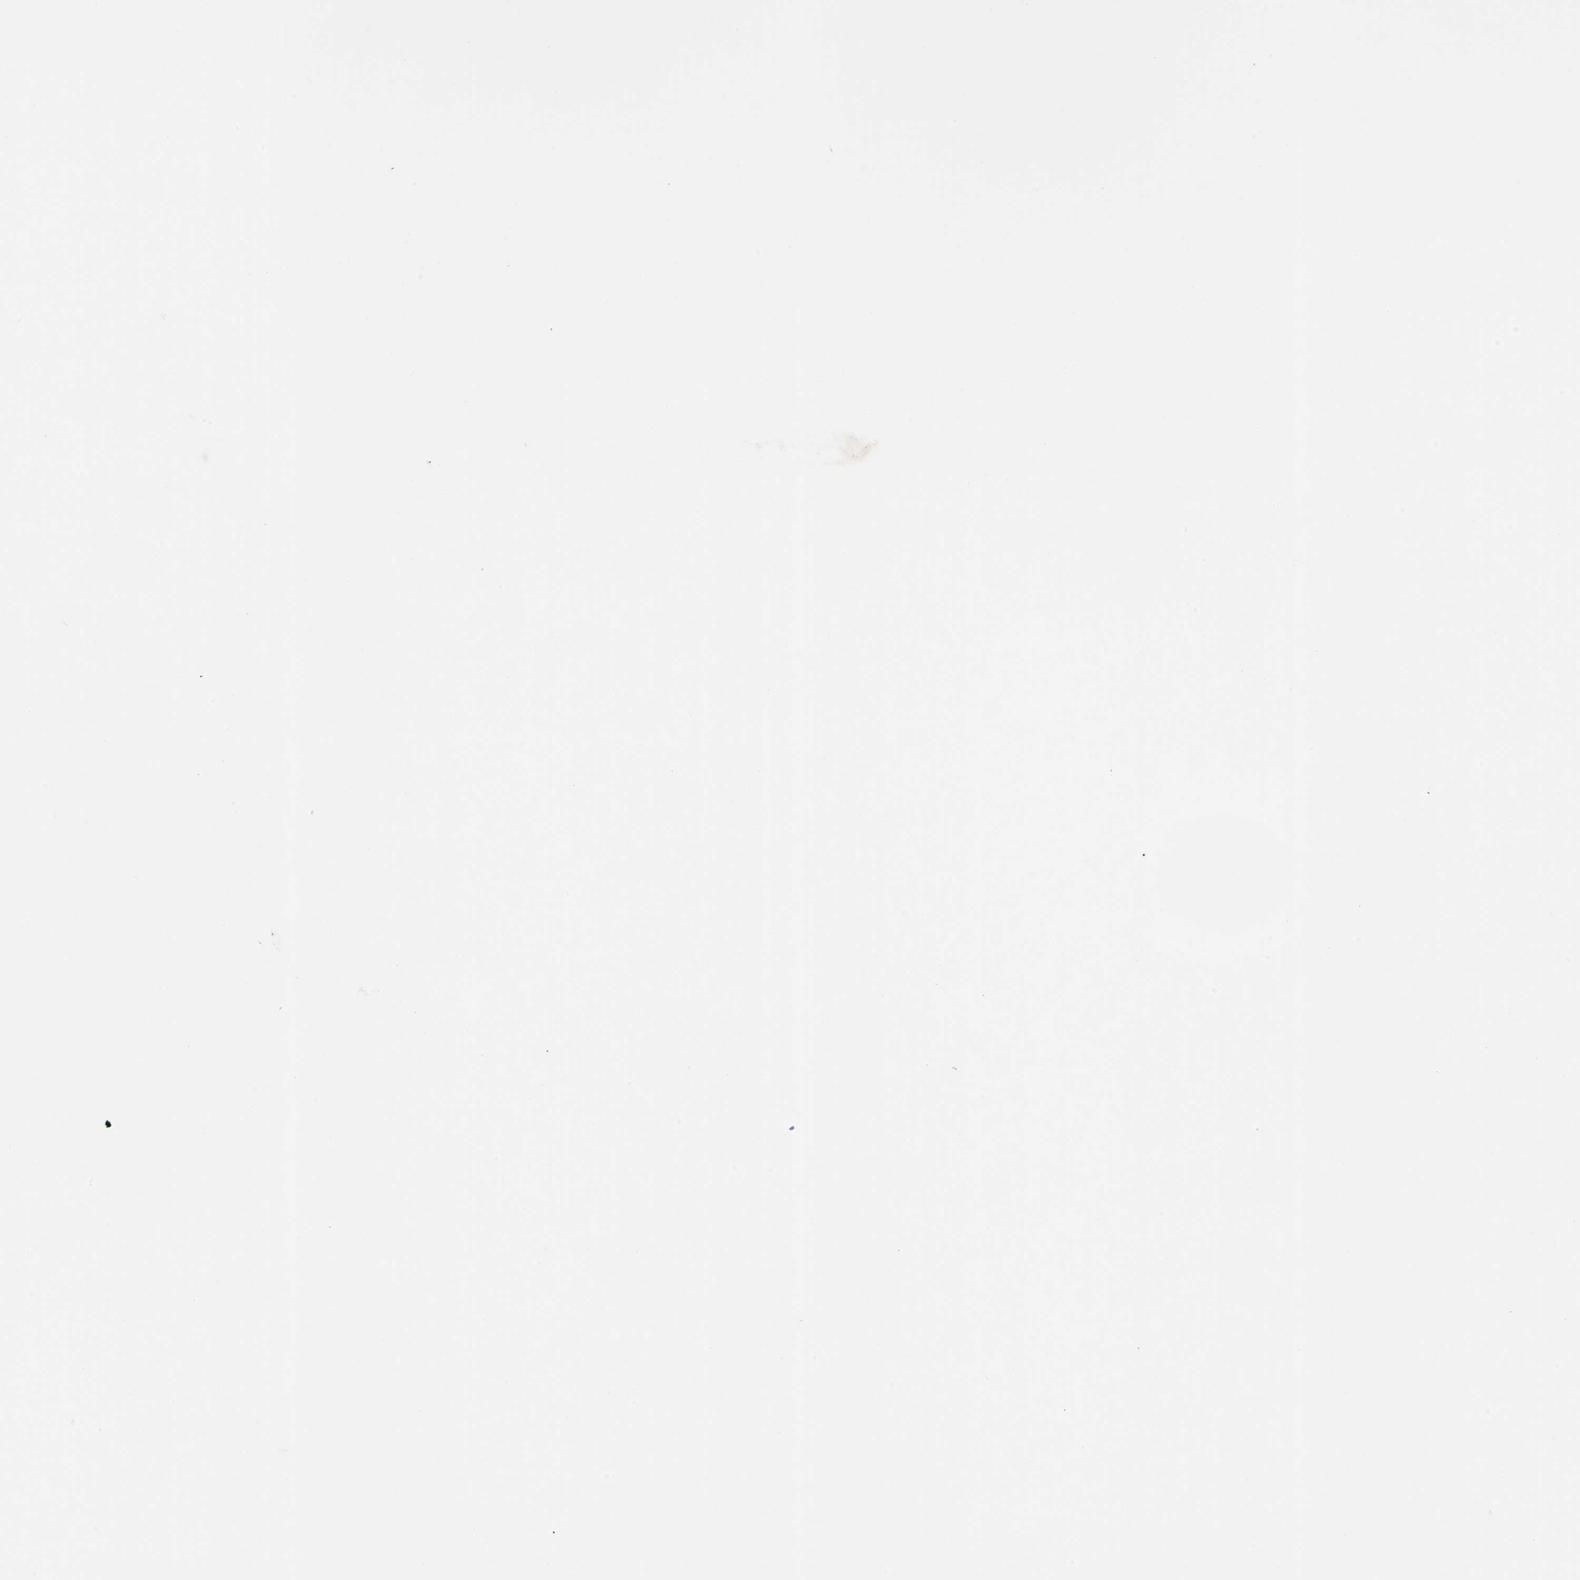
{"staining": {"intensity": "strong", "quantity": ">75%", "location": "cytoplasmic/membranous,nuclear"}, "tissue": "duodenum", "cell_type": "Glandular cells", "image_type": "normal", "snomed": [{"axis": "morphology", "description": "Normal tissue, NOS"}, {"axis": "topography", "description": "Duodenum"}], "caption": "Protein staining of benign duodenum displays strong cytoplasmic/membranous,nuclear expression in approximately >75% of glandular cells.", "gene": "AATF", "patient": {"sex": "female", "age": 53}}